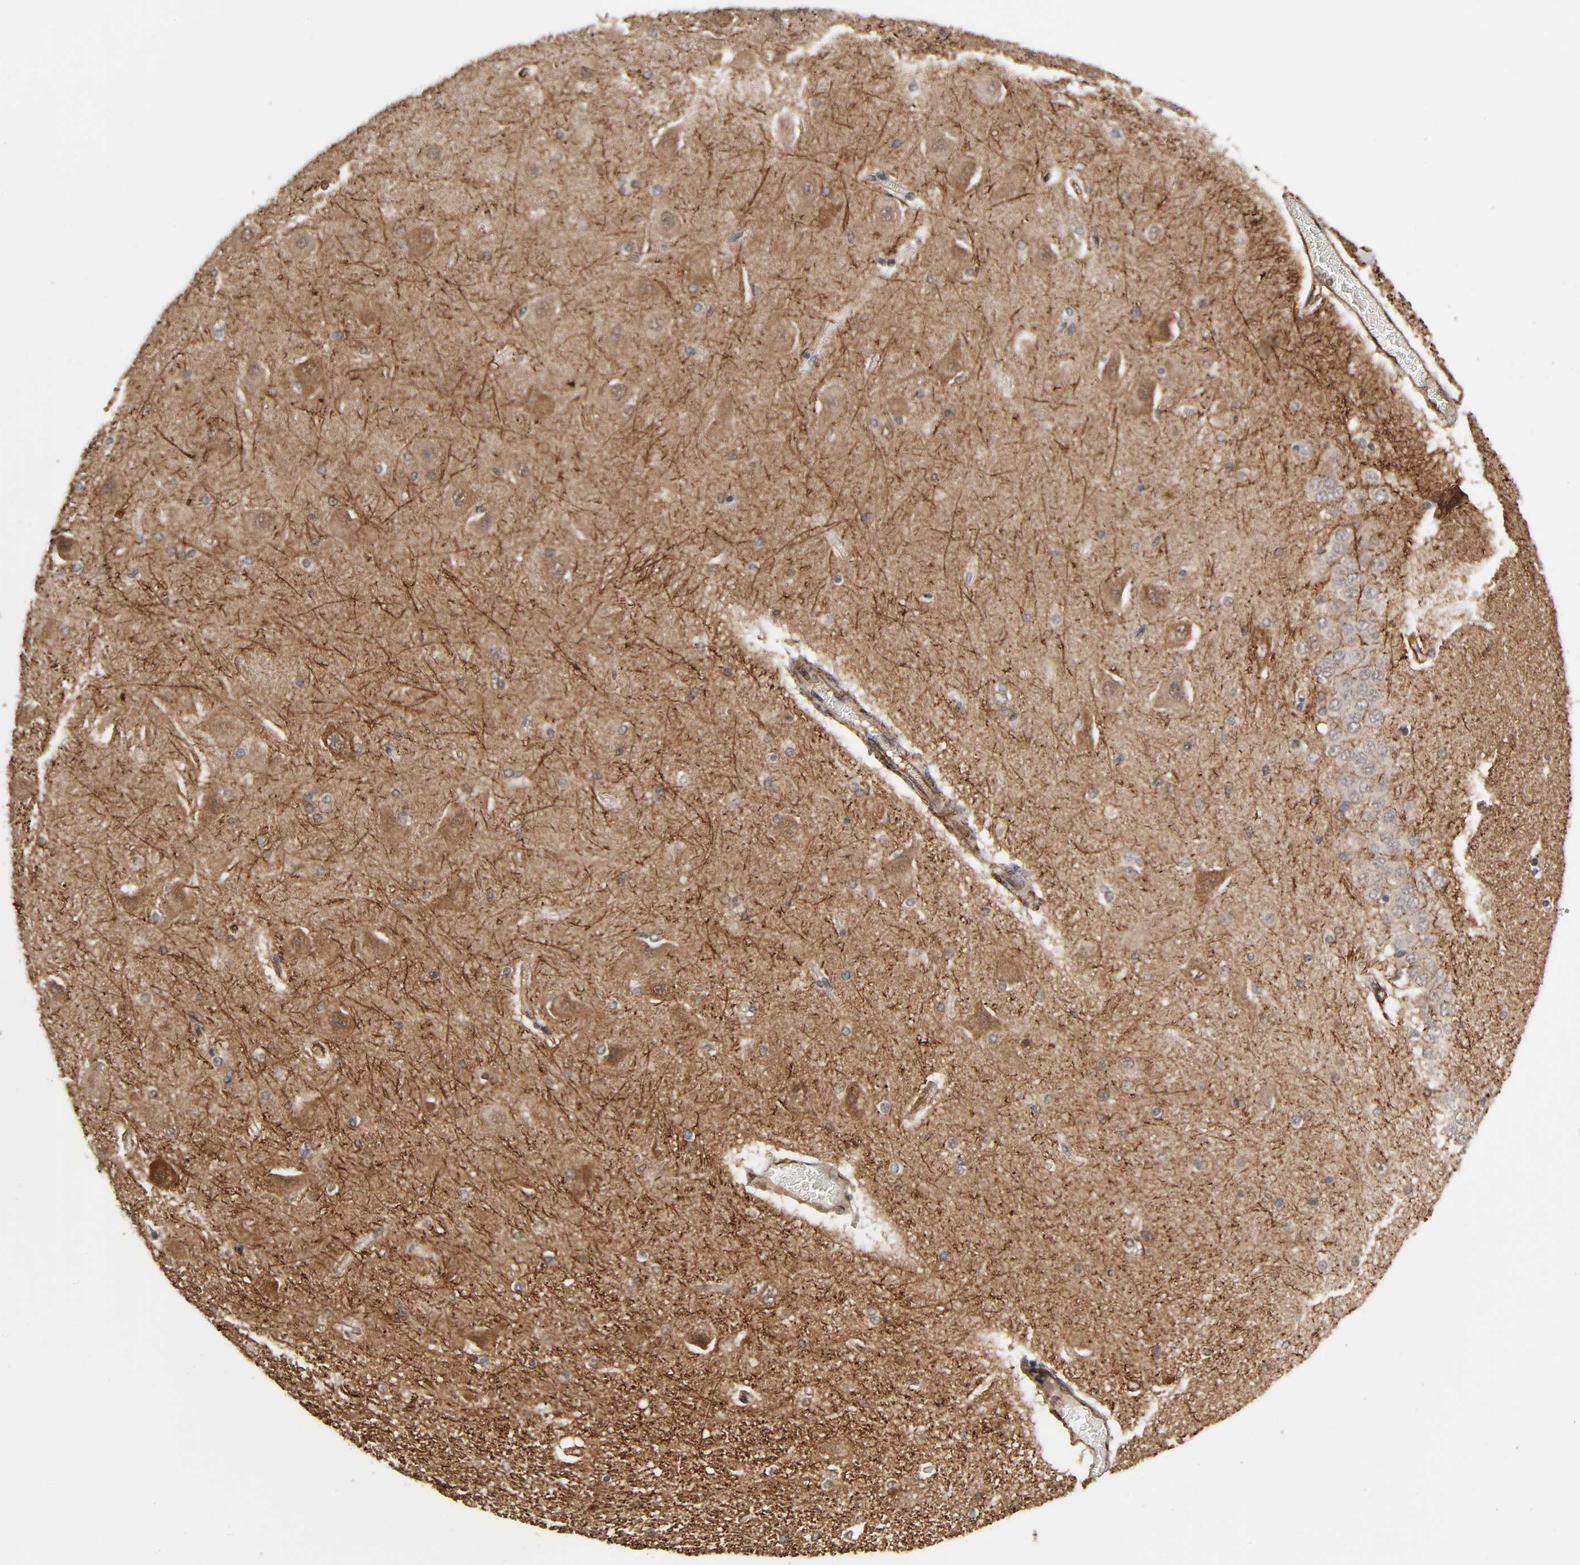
{"staining": {"intensity": "weak", "quantity": "25%-75%", "location": "cytoplasmic/membranous,nuclear"}, "tissue": "hippocampus", "cell_type": "Glial cells", "image_type": "normal", "snomed": [{"axis": "morphology", "description": "Normal tissue, NOS"}, {"axis": "topography", "description": "Hippocampus"}], "caption": "Immunohistochemistry (IHC) histopathology image of normal hippocampus: human hippocampus stained using immunohistochemistry displays low levels of weak protein expression localized specifically in the cytoplasmic/membranous,nuclear of glial cells, appearing as a cytoplasmic/membranous,nuclear brown color.", "gene": "AHNAK2", "patient": {"sex": "female", "age": 54}}